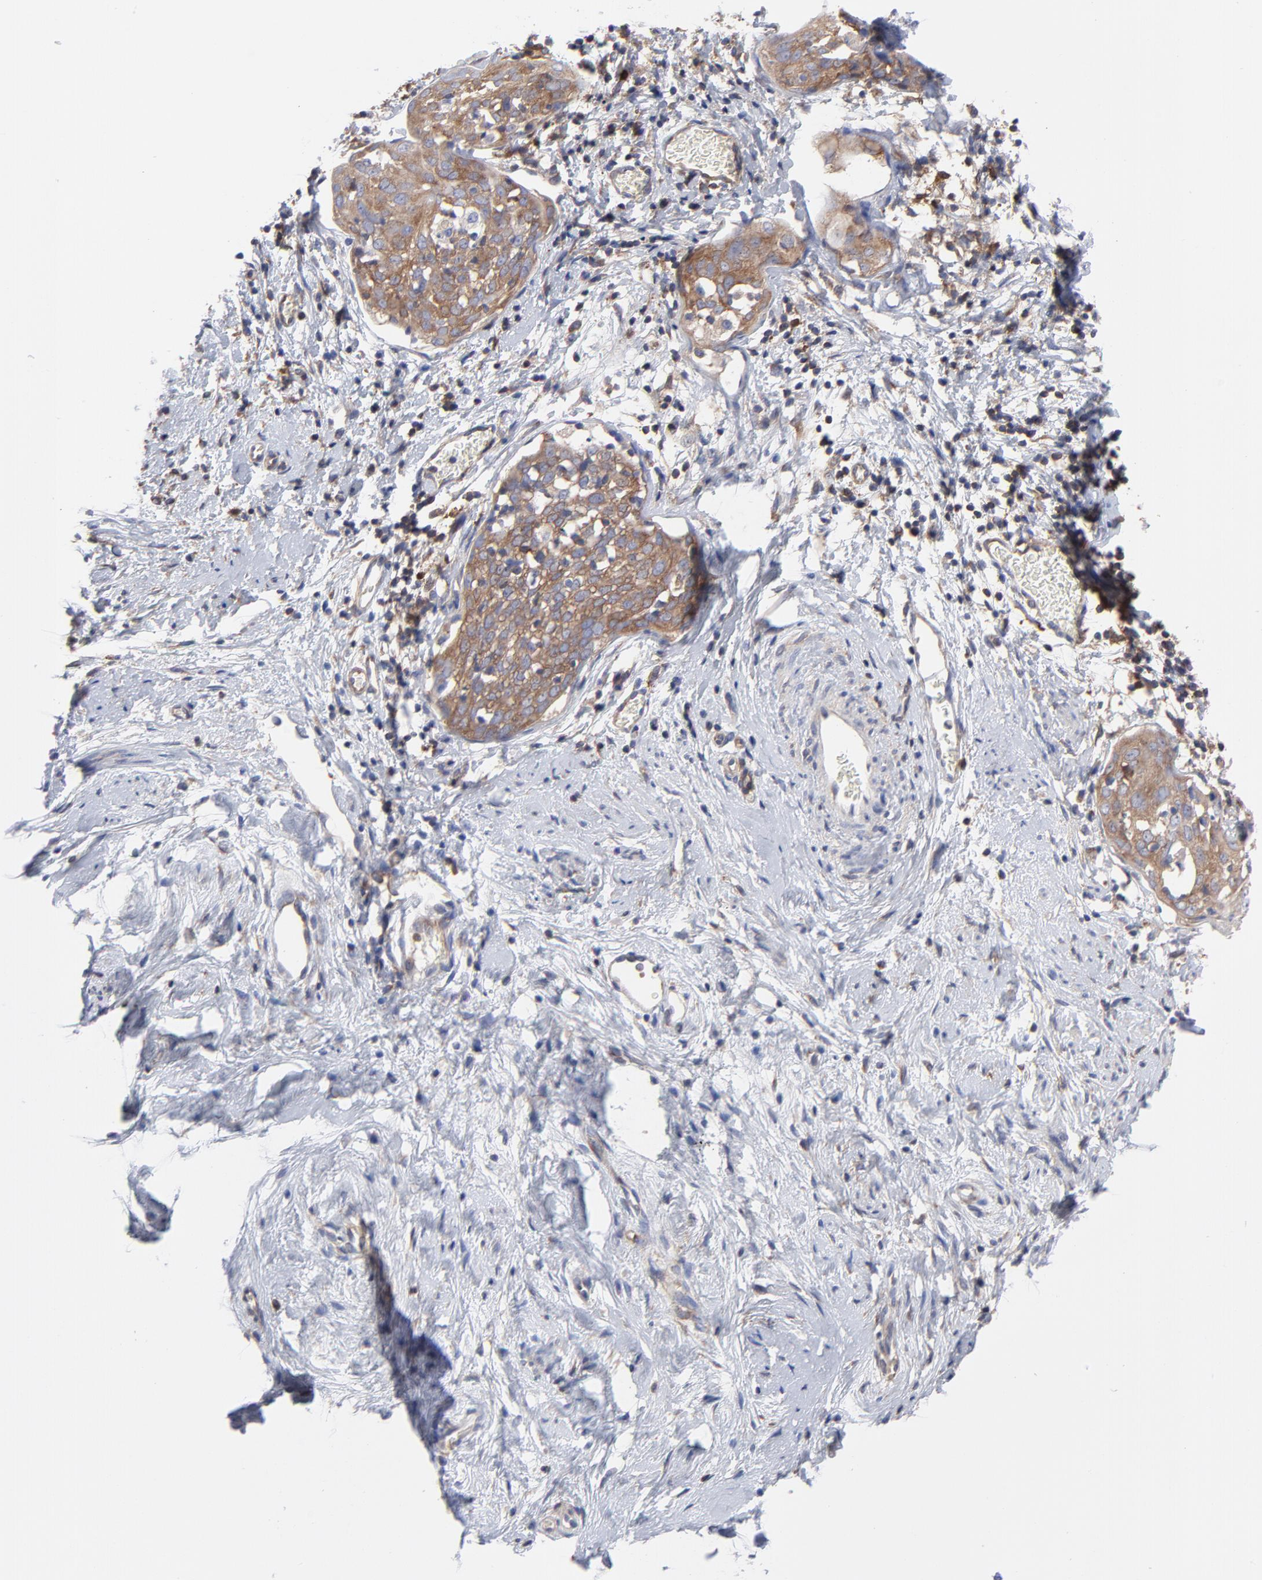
{"staining": {"intensity": "moderate", "quantity": ">75%", "location": "cytoplasmic/membranous"}, "tissue": "cervical cancer", "cell_type": "Tumor cells", "image_type": "cancer", "snomed": [{"axis": "morphology", "description": "Normal tissue, NOS"}, {"axis": "morphology", "description": "Squamous cell carcinoma, NOS"}, {"axis": "topography", "description": "Cervix"}], "caption": "Protein expression analysis of human cervical cancer (squamous cell carcinoma) reveals moderate cytoplasmic/membranous expression in about >75% of tumor cells. (IHC, brightfield microscopy, high magnification).", "gene": "NFKBIA", "patient": {"sex": "female", "age": 67}}